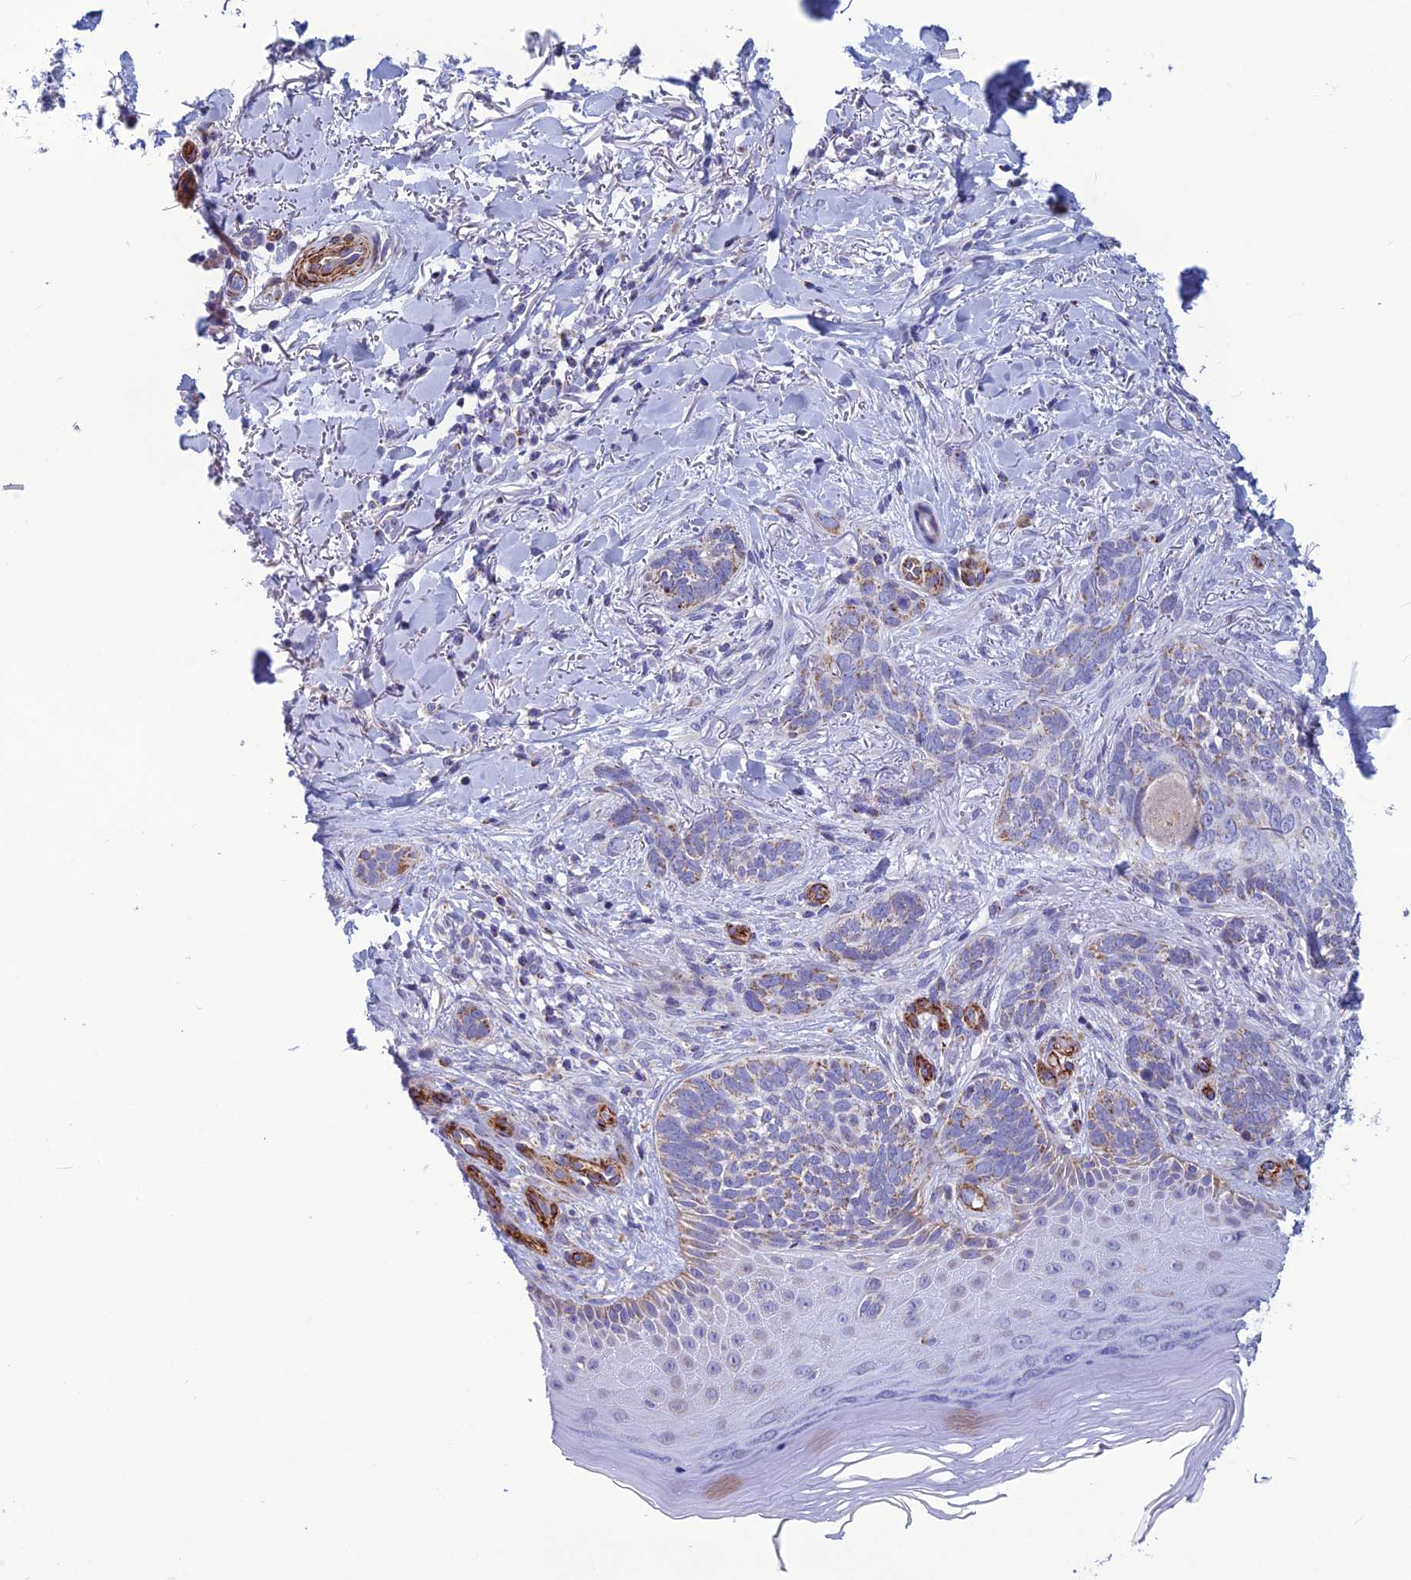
{"staining": {"intensity": "weak", "quantity": "25%-75%", "location": "cytoplasmic/membranous"}, "tissue": "skin cancer", "cell_type": "Tumor cells", "image_type": "cancer", "snomed": [{"axis": "morphology", "description": "Normal tissue, NOS"}, {"axis": "morphology", "description": "Basal cell carcinoma"}, {"axis": "topography", "description": "Skin"}], "caption": "IHC micrograph of human skin cancer (basal cell carcinoma) stained for a protein (brown), which exhibits low levels of weak cytoplasmic/membranous expression in approximately 25%-75% of tumor cells.", "gene": "POMGNT1", "patient": {"sex": "female", "age": 67}}